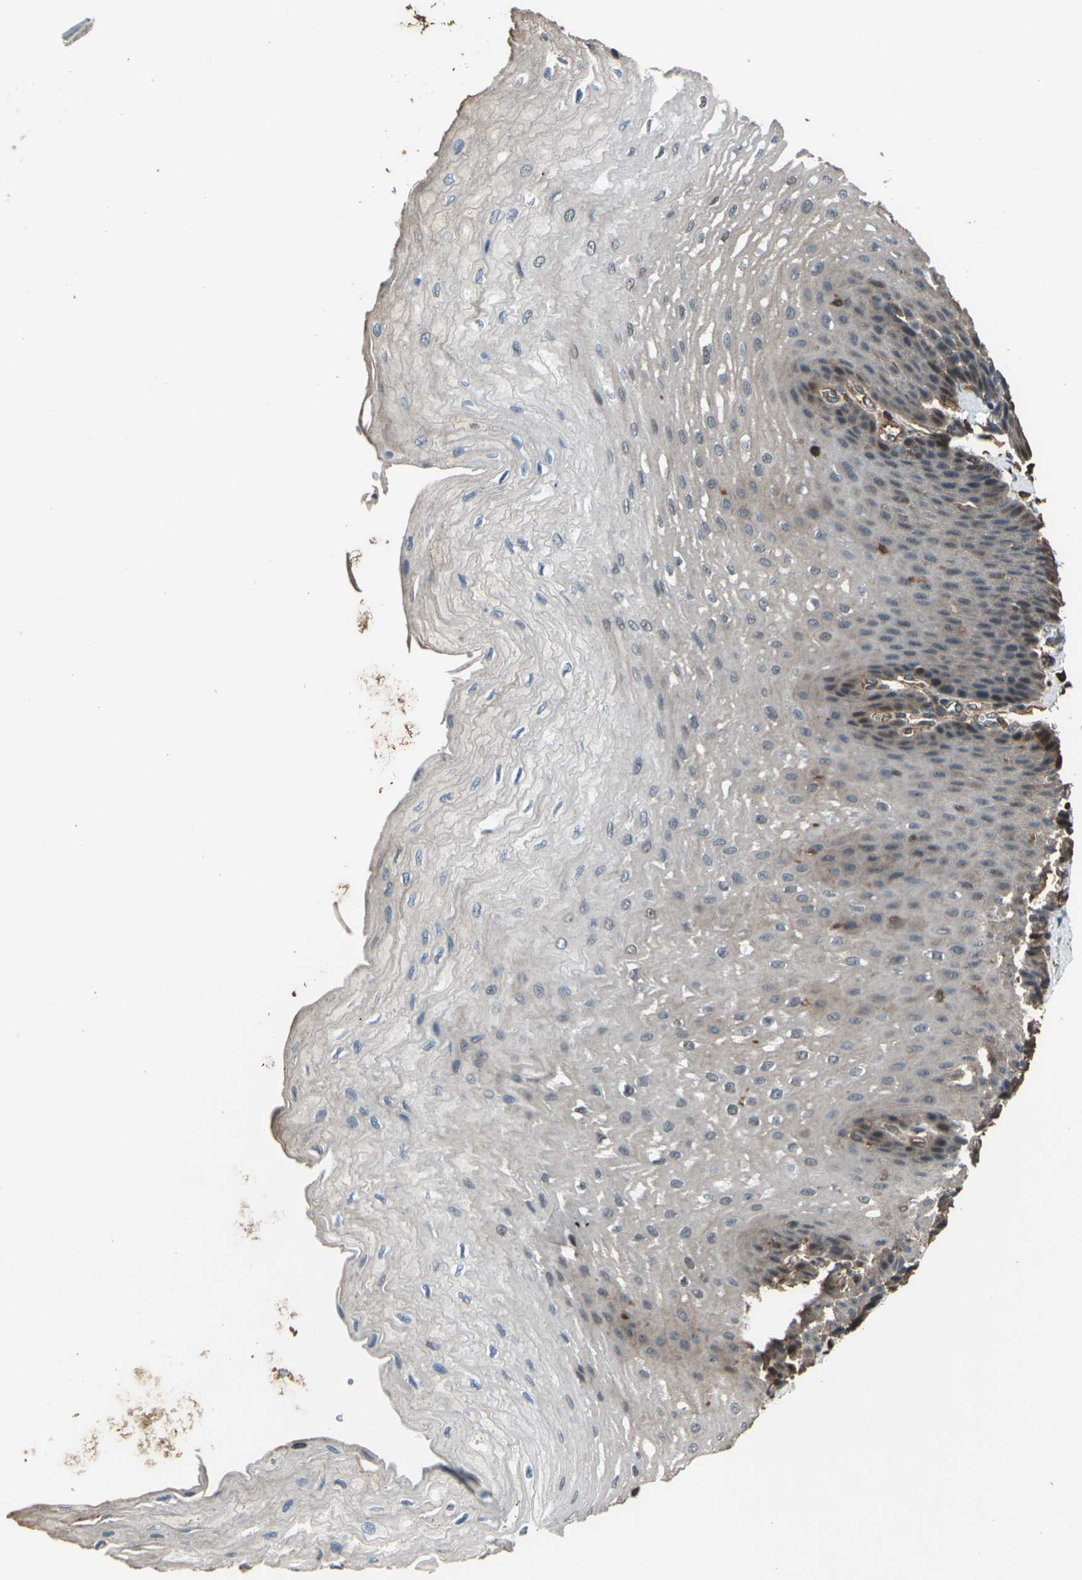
{"staining": {"intensity": "moderate", "quantity": "<25%", "location": "cytoplasmic/membranous"}, "tissue": "esophagus", "cell_type": "Squamous epithelial cells", "image_type": "normal", "snomed": [{"axis": "morphology", "description": "Normal tissue, NOS"}, {"axis": "topography", "description": "Esophagus"}], "caption": "DAB immunohistochemical staining of unremarkable esophagus reveals moderate cytoplasmic/membranous protein positivity in approximately <25% of squamous epithelial cells. (DAB IHC, brown staining for protein, blue staining for nuclei).", "gene": "DHPS", "patient": {"sex": "female", "age": 72}}